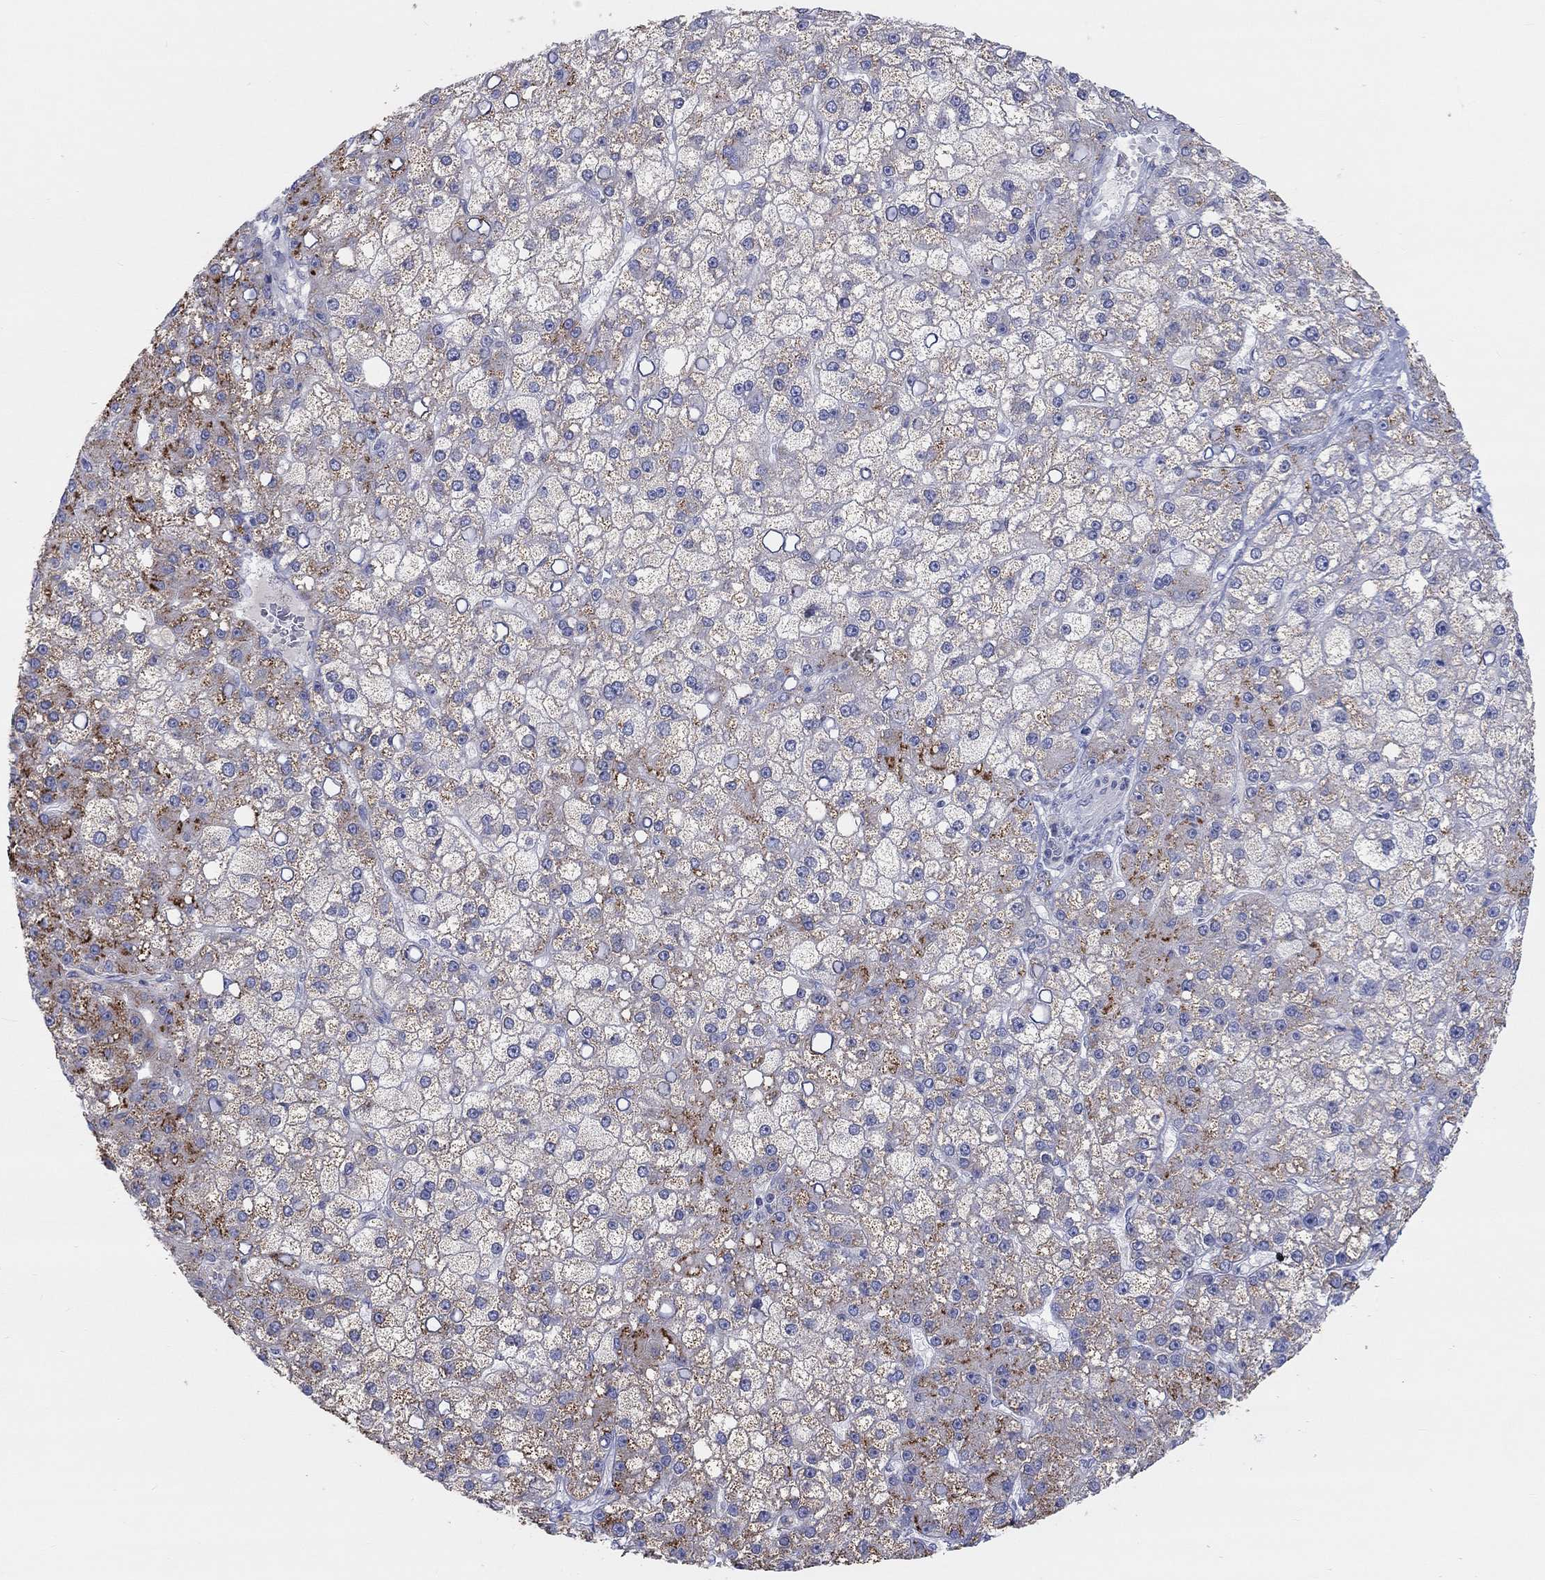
{"staining": {"intensity": "strong", "quantity": "<25%", "location": "cytoplasmic/membranous"}, "tissue": "liver cancer", "cell_type": "Tumor cells", "image_type": "cancer", "snomed": [{"axis": "morphology", "description": "Carcinoma, Hepatocellular, NOS"}, {"axis": "topography", "description": "Liver"}], "caption": "There is medium levels of strong cytoplasmic/membranous staining in tumor cells of liver hepatocellular carcinoma, as demonstrated by immunohistochemical staining (brown color).", "gene": "BCO2", "patient": {"sex": "male", "age": 67}}